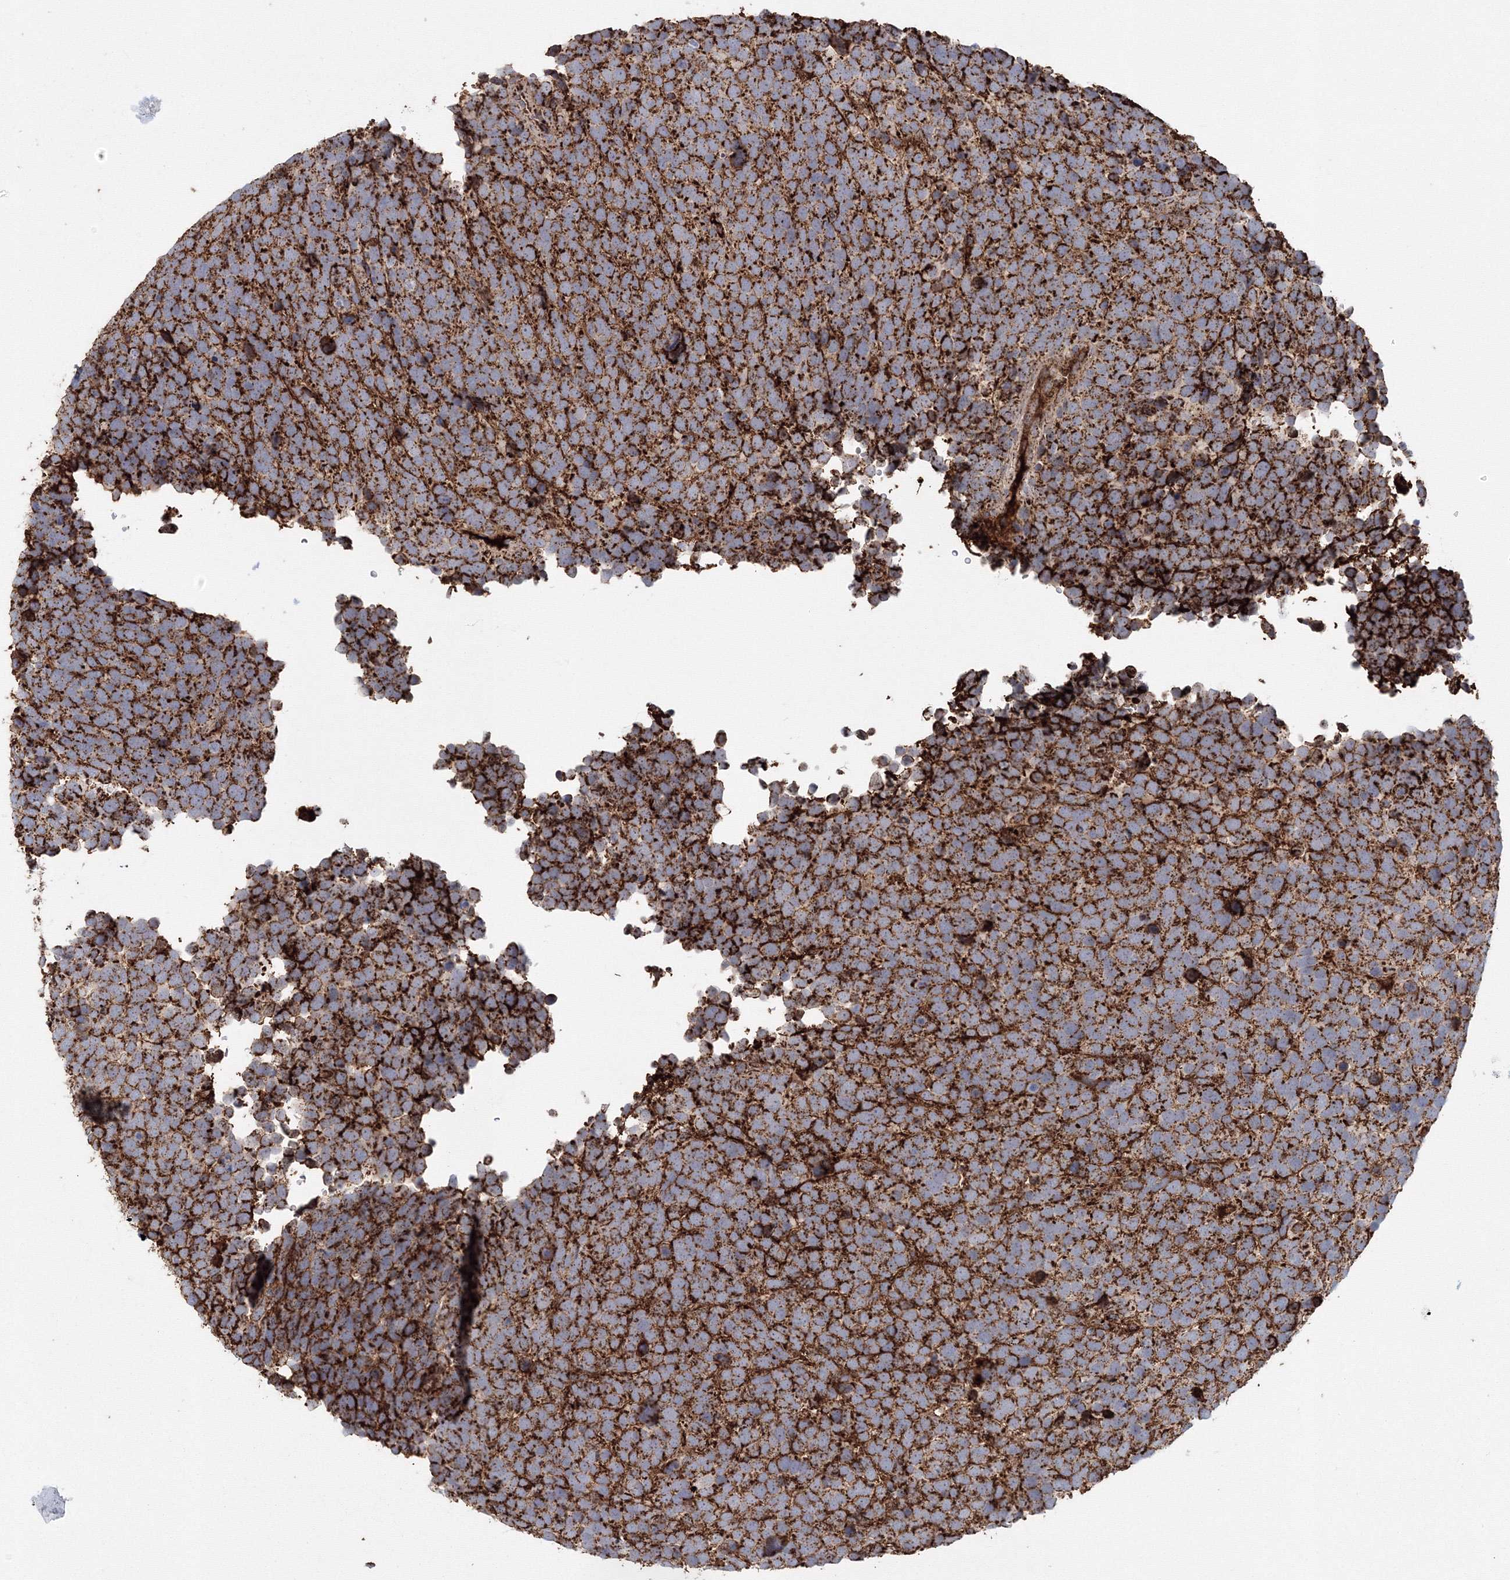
{"staining": {"intensity": "strong", "quantity": ">75%", "location": "cytoplasmic/membranous"}, "tissue": "urothelial cancer", "cell_type": "Tumor cells", "image_type": "cancer", "snomed": [{"axis": "morphology", "description": "Urothelial carcinoma, High grade"}, {"axis": "topography", "description": "Urinary bladder"}], "caption": "DAB (3,3'-diaminobenzidine) immunohistochemical staining of urothelial cancer shows strong cytoplasmic/membranous protein positivity in approximately >75% of tumor cells. (Stains: DAB (3,3'-diaminobenzidine) in brown, nuclei in blue, Microscopy: brightfield microscopy at high magnification).", "gene": "GRPEL1", "patient": {"sex": "female", "age": 82}}